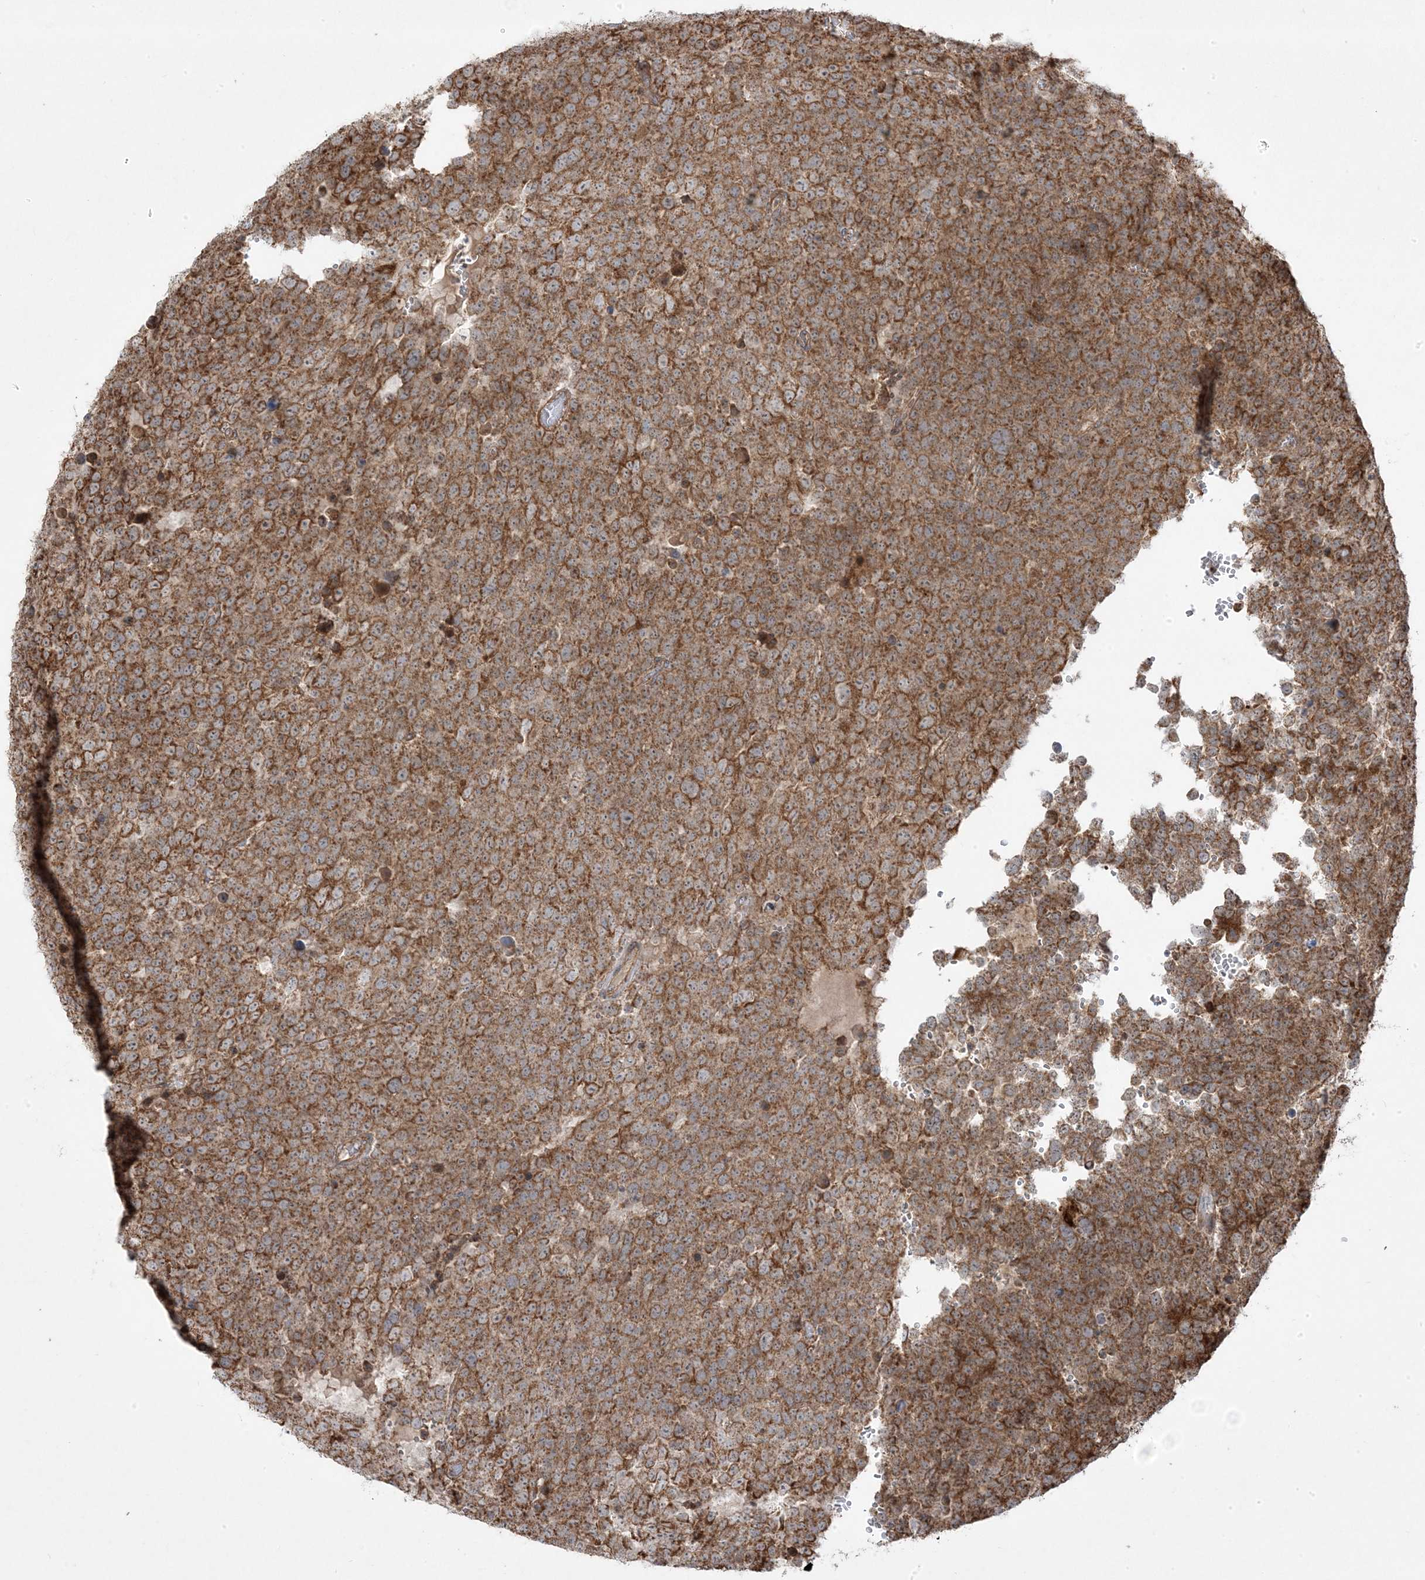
{"staining": {"intensity": "moderate", "quantity": ">75%", "location": "cytoplasmic/membranous"}, "tissue": "testis cancer", "cell_type": "Tumor cells", "image_type": "cancer", "snomed": [{"axis": "morphology", "description": "Seminoma, NOS"}, {"axis": "topography", "description": "Testis"}], "caption": "Human testis seminoma stained with a brown dye displays moderate cytoplasmic/membranous positive expression in about >75% of tumor cells.", "gene": "CLUAP1", "patient": {"sex": "male", "age": 71}}